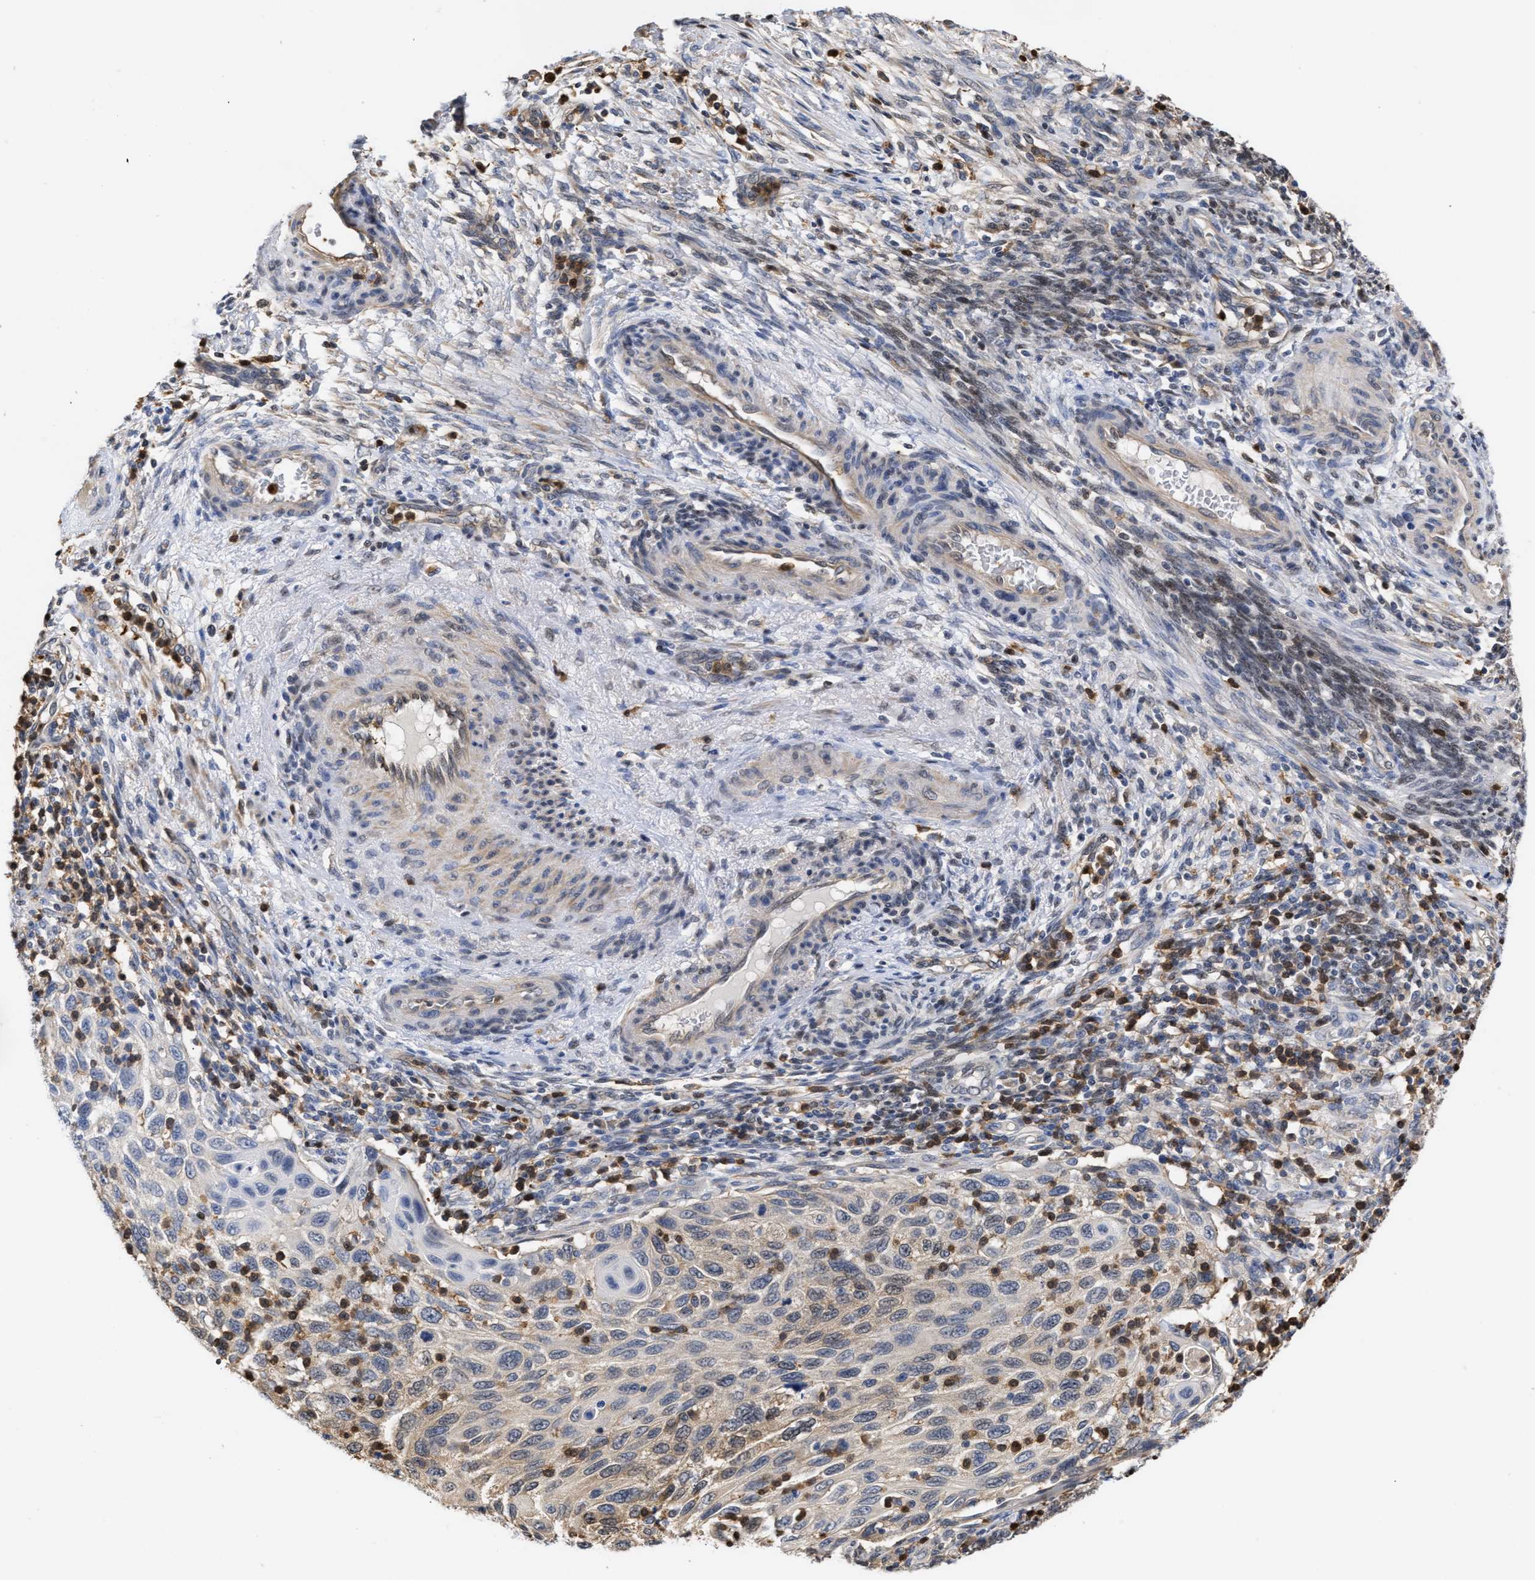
{"staining": {"intensity": "weak", "quantity": "<25%", "location": "cytoplasmic/membranous"}, "tissue": "cervical cancer", "cell_type": "Tumor cells", "image_type": "cancer", "snomed": [{"axis": "morphology", "description": "Squamous cell carcinoma, NOS"}, {"axis": "topography", "description": "Cervix"}], "caption": "The image exhibits no significant positivity in tumor cells of cervical cancer (squamous cell carcinoma).", "gene": "KLHDC1", "patient": {"sex": "female", "age": 70}}